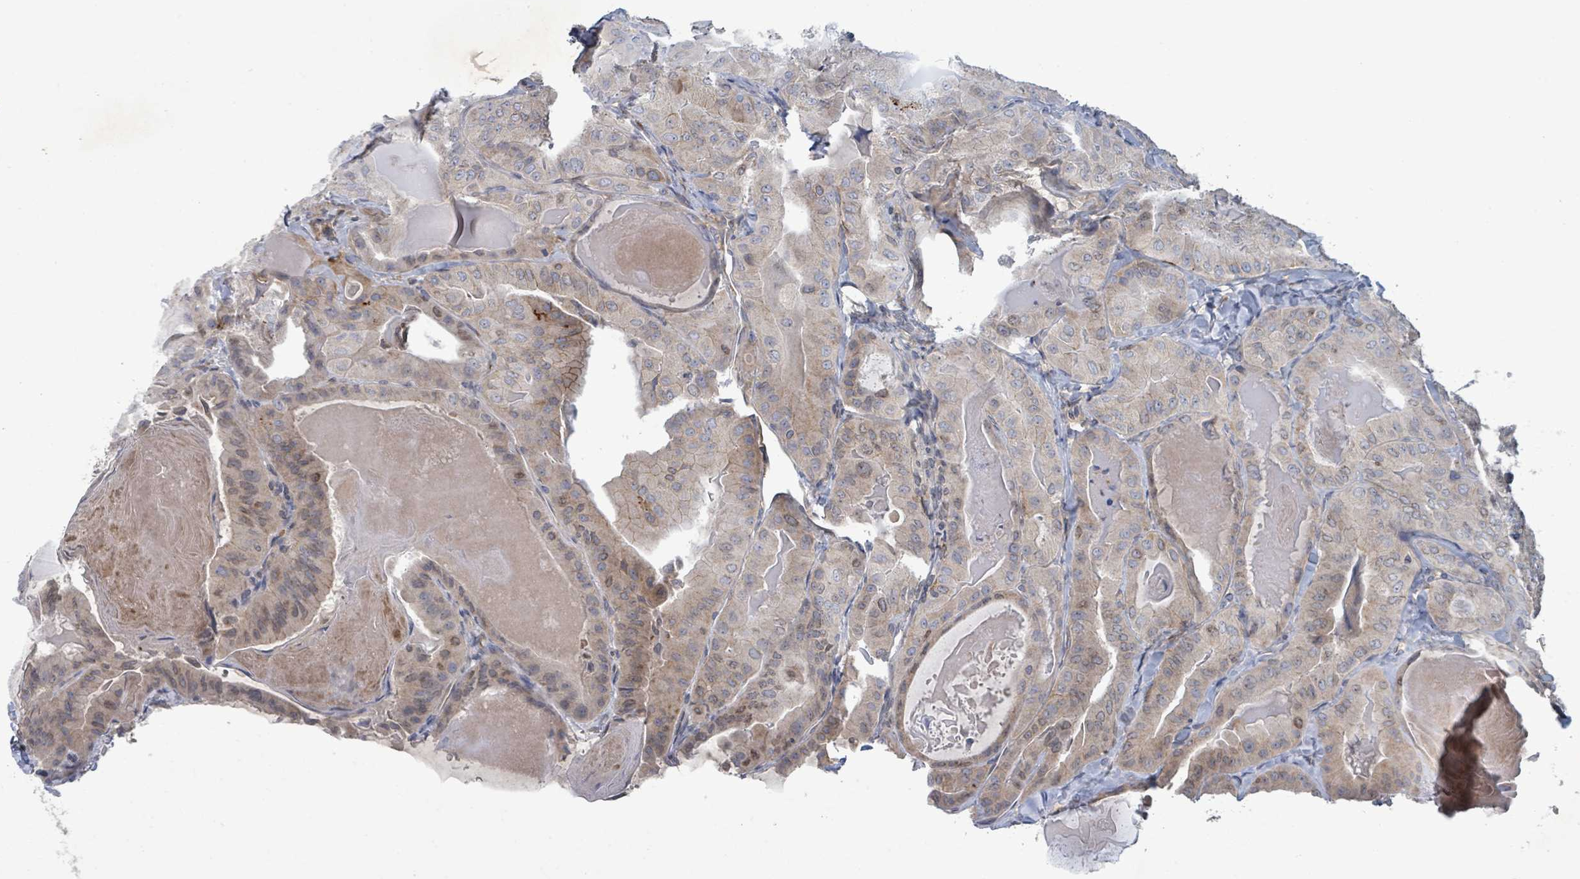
{"staining": {"intensity": "weak", "quantity": "<25%", "location": "cytoplasmic/membranous"}, "tissue": "thyroid cancer", "cell_type": "Tumor cells", "image_type": "cancer", "snomed": [{"axis": "morphology", "description": "Papillary adenocarcinoma, NOS"}, {"axis": "topography", "description": "Thyroid gland"}], "caption": "Tumor cells are negative for brown protein staining in papillary adenocarcinoma (thyroid).", "gene": "GRM8", "patient": {"sex": "female", "age": 68}}